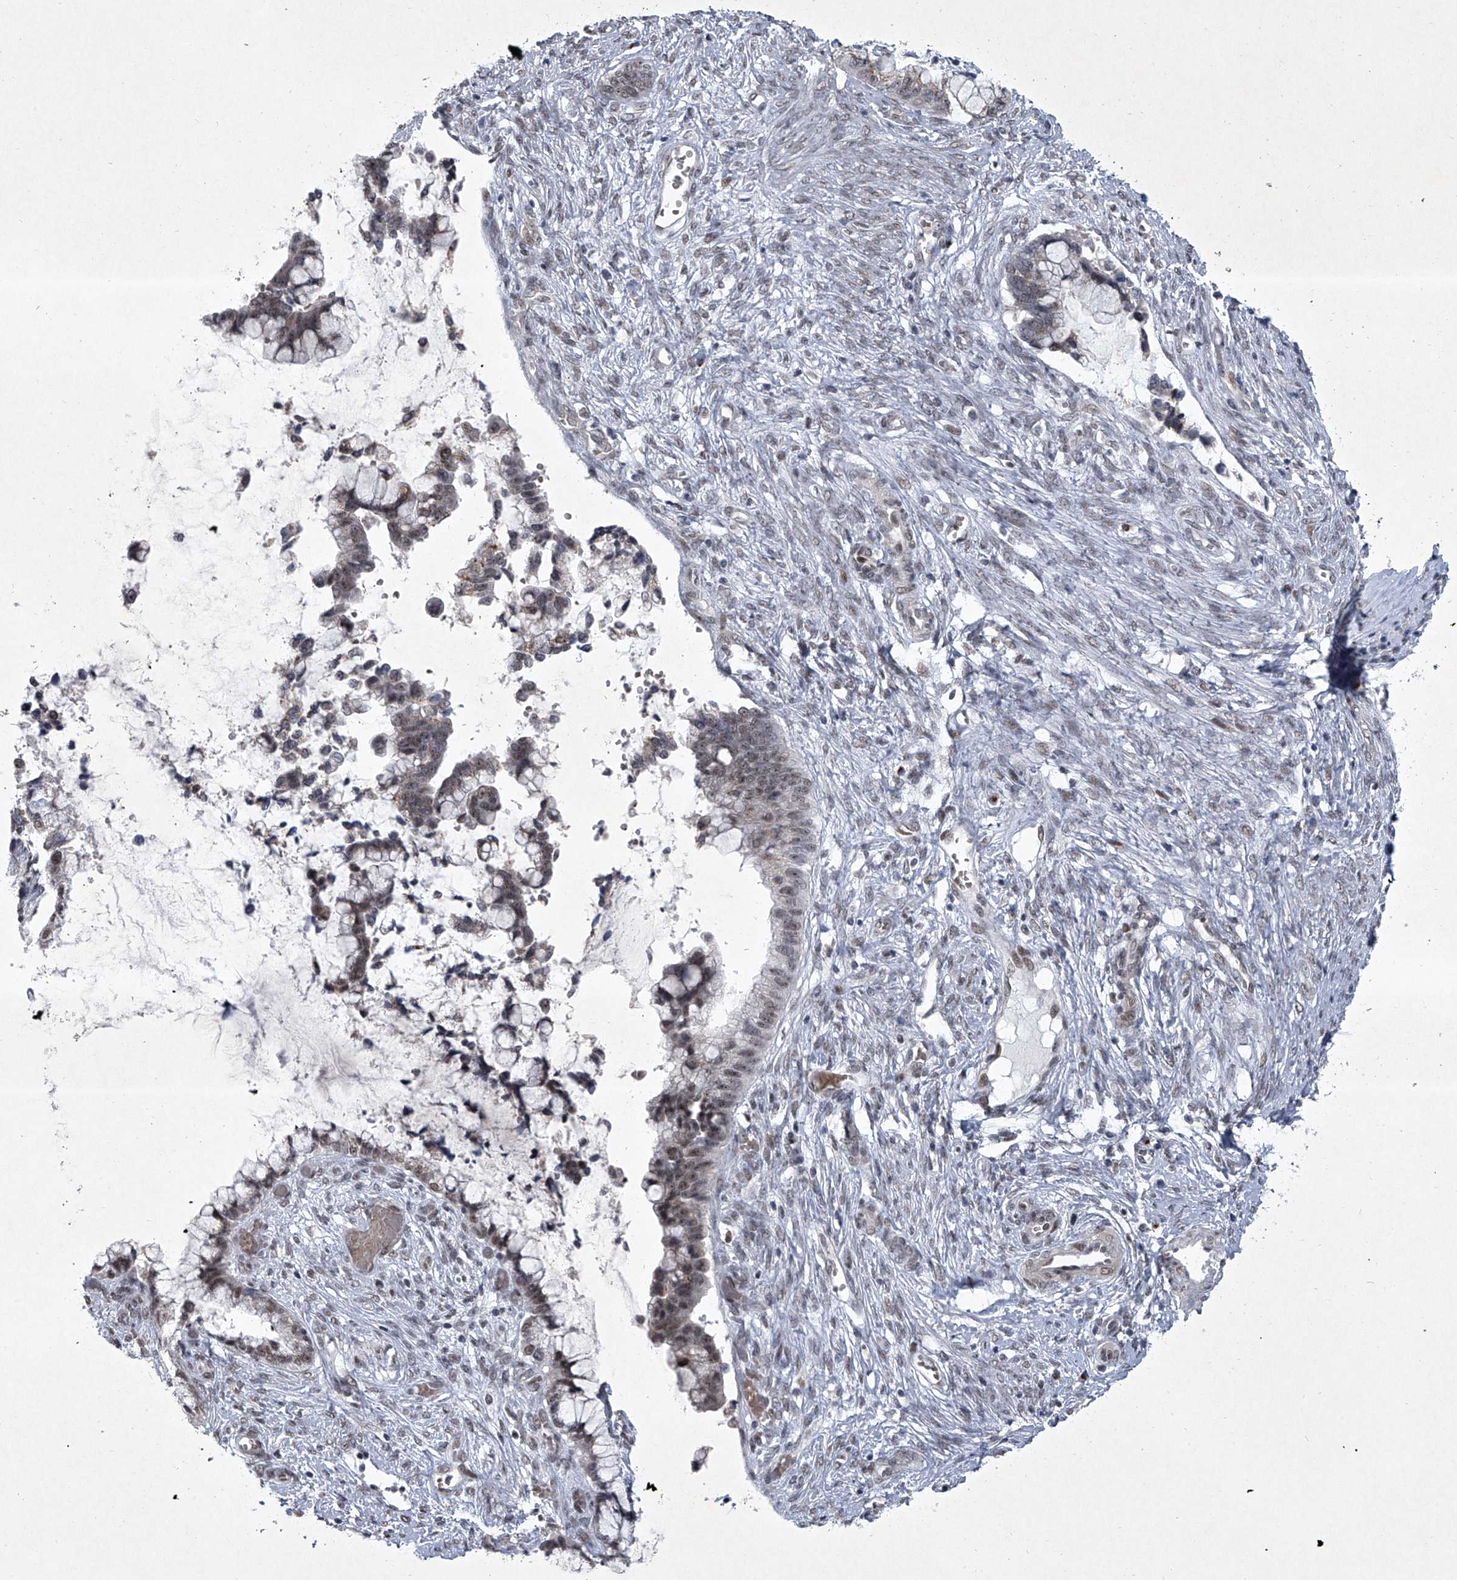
{"staining": {"intensity": "moderate", "quantity": "<25%", "location": "nuclear"}, "tissue": "cervical cancer", "cell_type": "Tumor cells", "image_type": "cancer", "snomed": [{"axis": "morphology", "description": "Adenocarcinoma, NOS"}, {"axis": "topography", "description": "Cervix"}], "caption": "Tumor cells exhibit low levels of moderate nuclear expression in approximately <25% of cells in human cervical adenocarcinoma. (brown staining indicates protein expression, while blue staining denotes nuclei).", "gene": "MLLT1", "patient": {"sex": "female", "age": 44}}